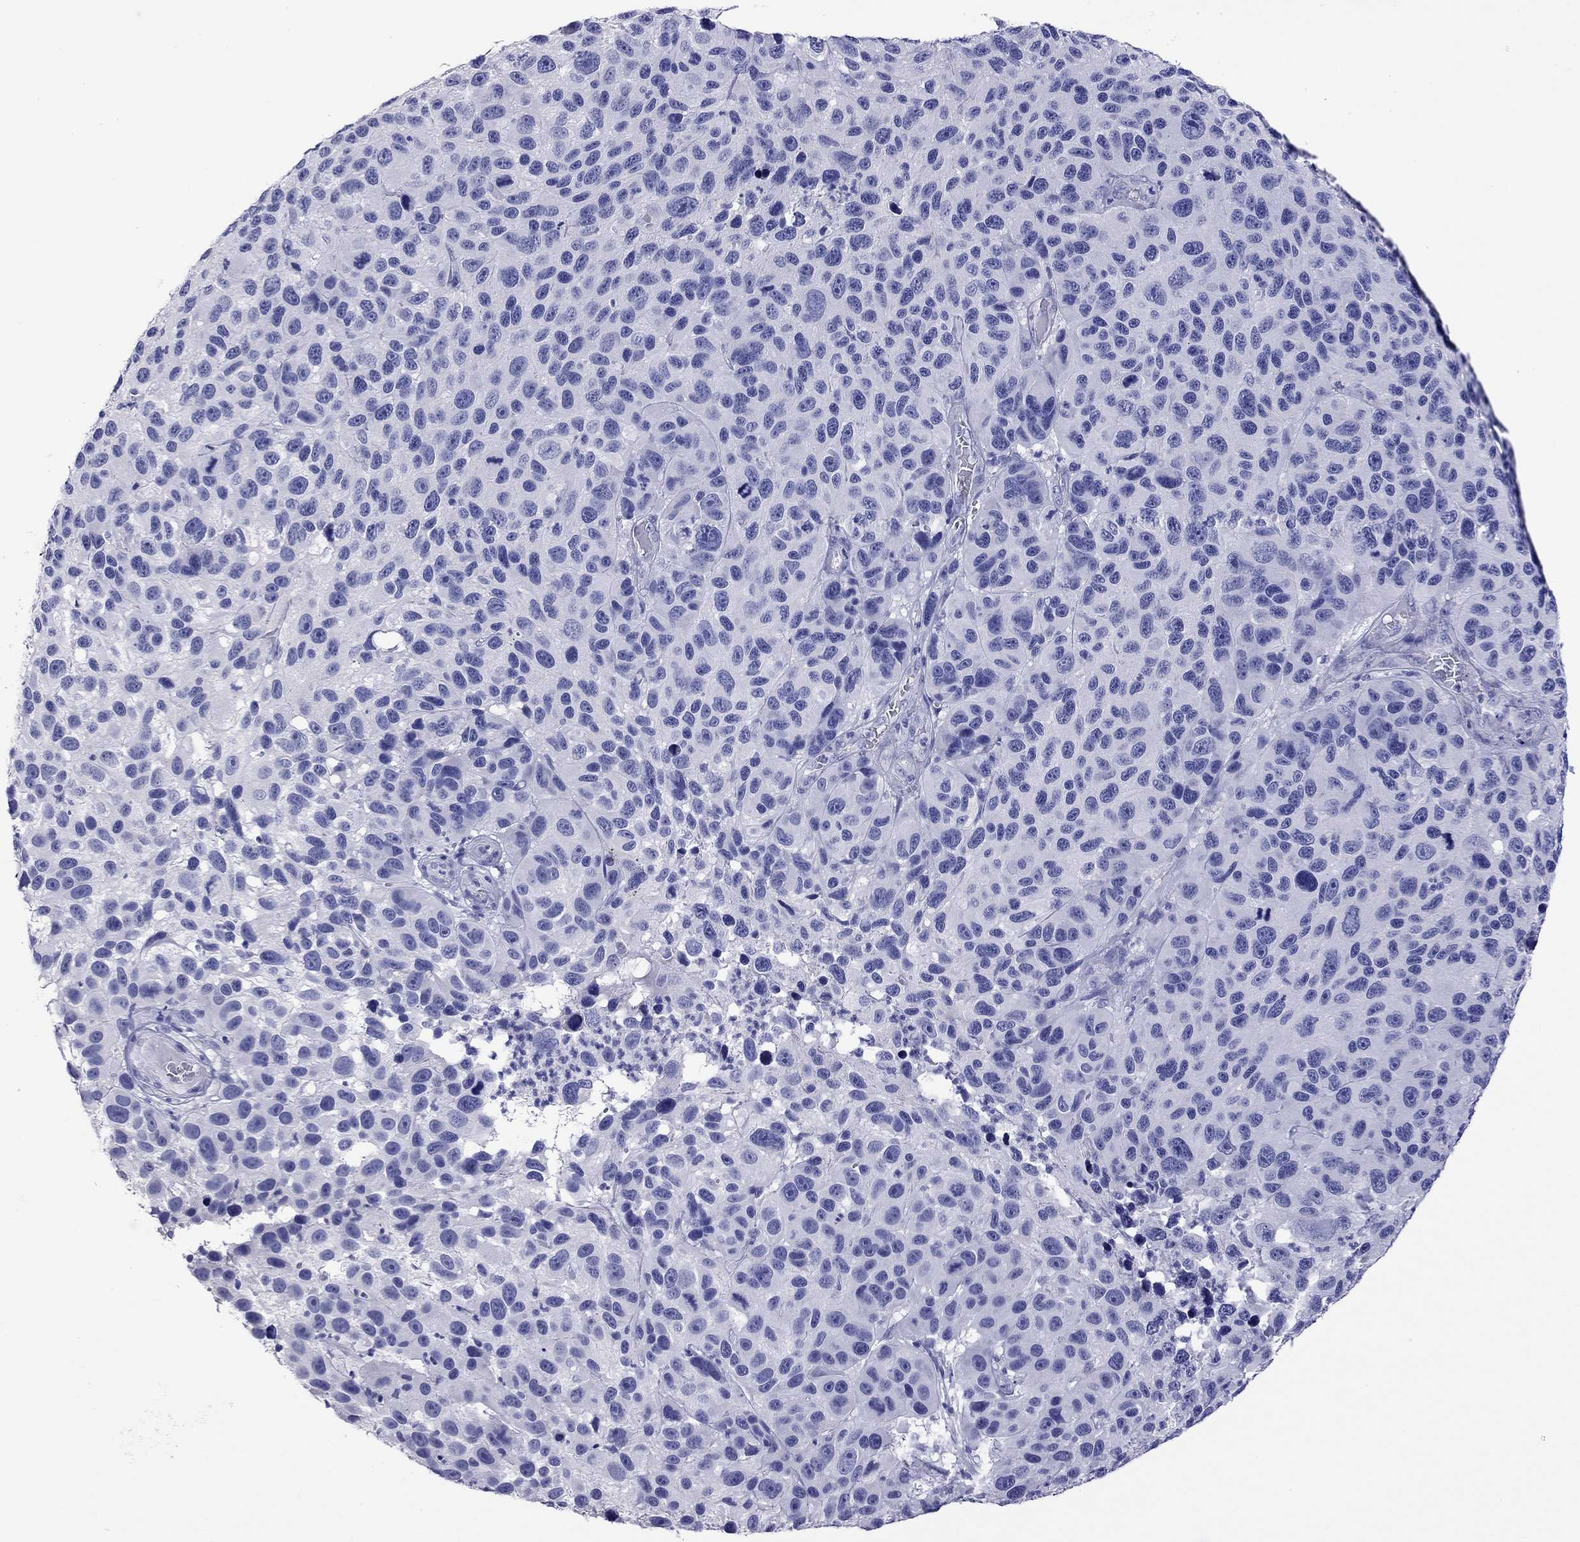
{"staining": {"intensity": "negative", "quantity": "none", "location": "none"}, "tissue": "melanoma", "cell_type": "Tumor cells", "image_type": "cancer", "snomed": [{"axis": "morphology", "description": "Malignant melanoma, NOS"}, {"axis": "topography", "description": "Skin"}], "caption": "An immunohistochemistry (IHC) micrograph of melanoma is shown. There is no staining in tumor cells of melanoma.", "gene": "KIAA2012", "patient": {"sex": "male", "age": 53}}